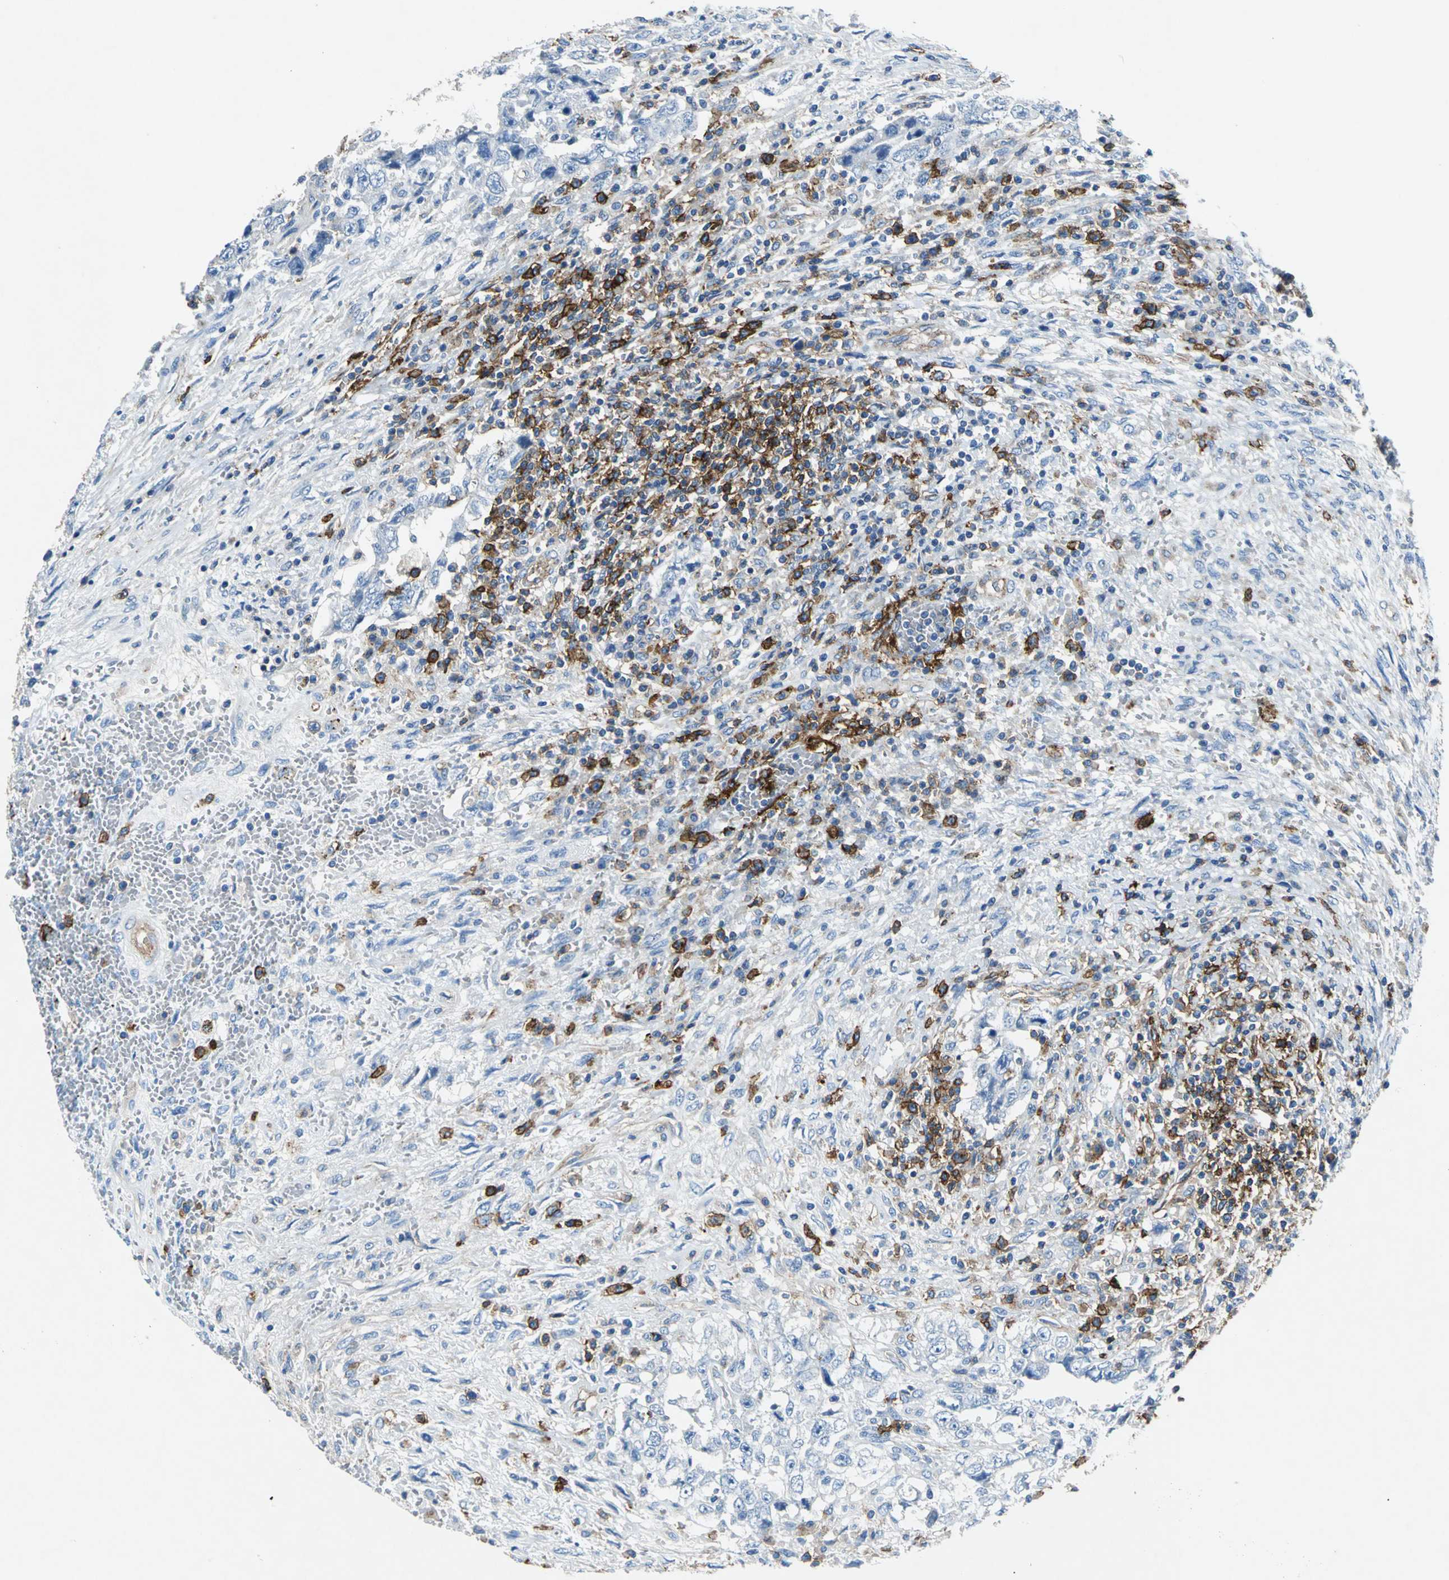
{"staining": {"intensity": "negative", "quantity": "none", "location": "none"}, "tissue": "testis cancer", "cell_type": "Tumor cells", "image_type": "cancer", "snomed": [{"axis": "morphology", "description": "Carcinoma, Embryonal, NOS"}, {"axis": "topography", "description": "Testis"}], "caption": "Immunohistochemistry (IHC) of human testis embryonal carcinoma demonstrates no positivity in tumor cells. (Stains: DAB IHC with hematoxylin counter stain, Microscopy: brightfield microscopy at high magnification).", "gene": "RPS13", "patient": {"sex": "male", "age": 26}}